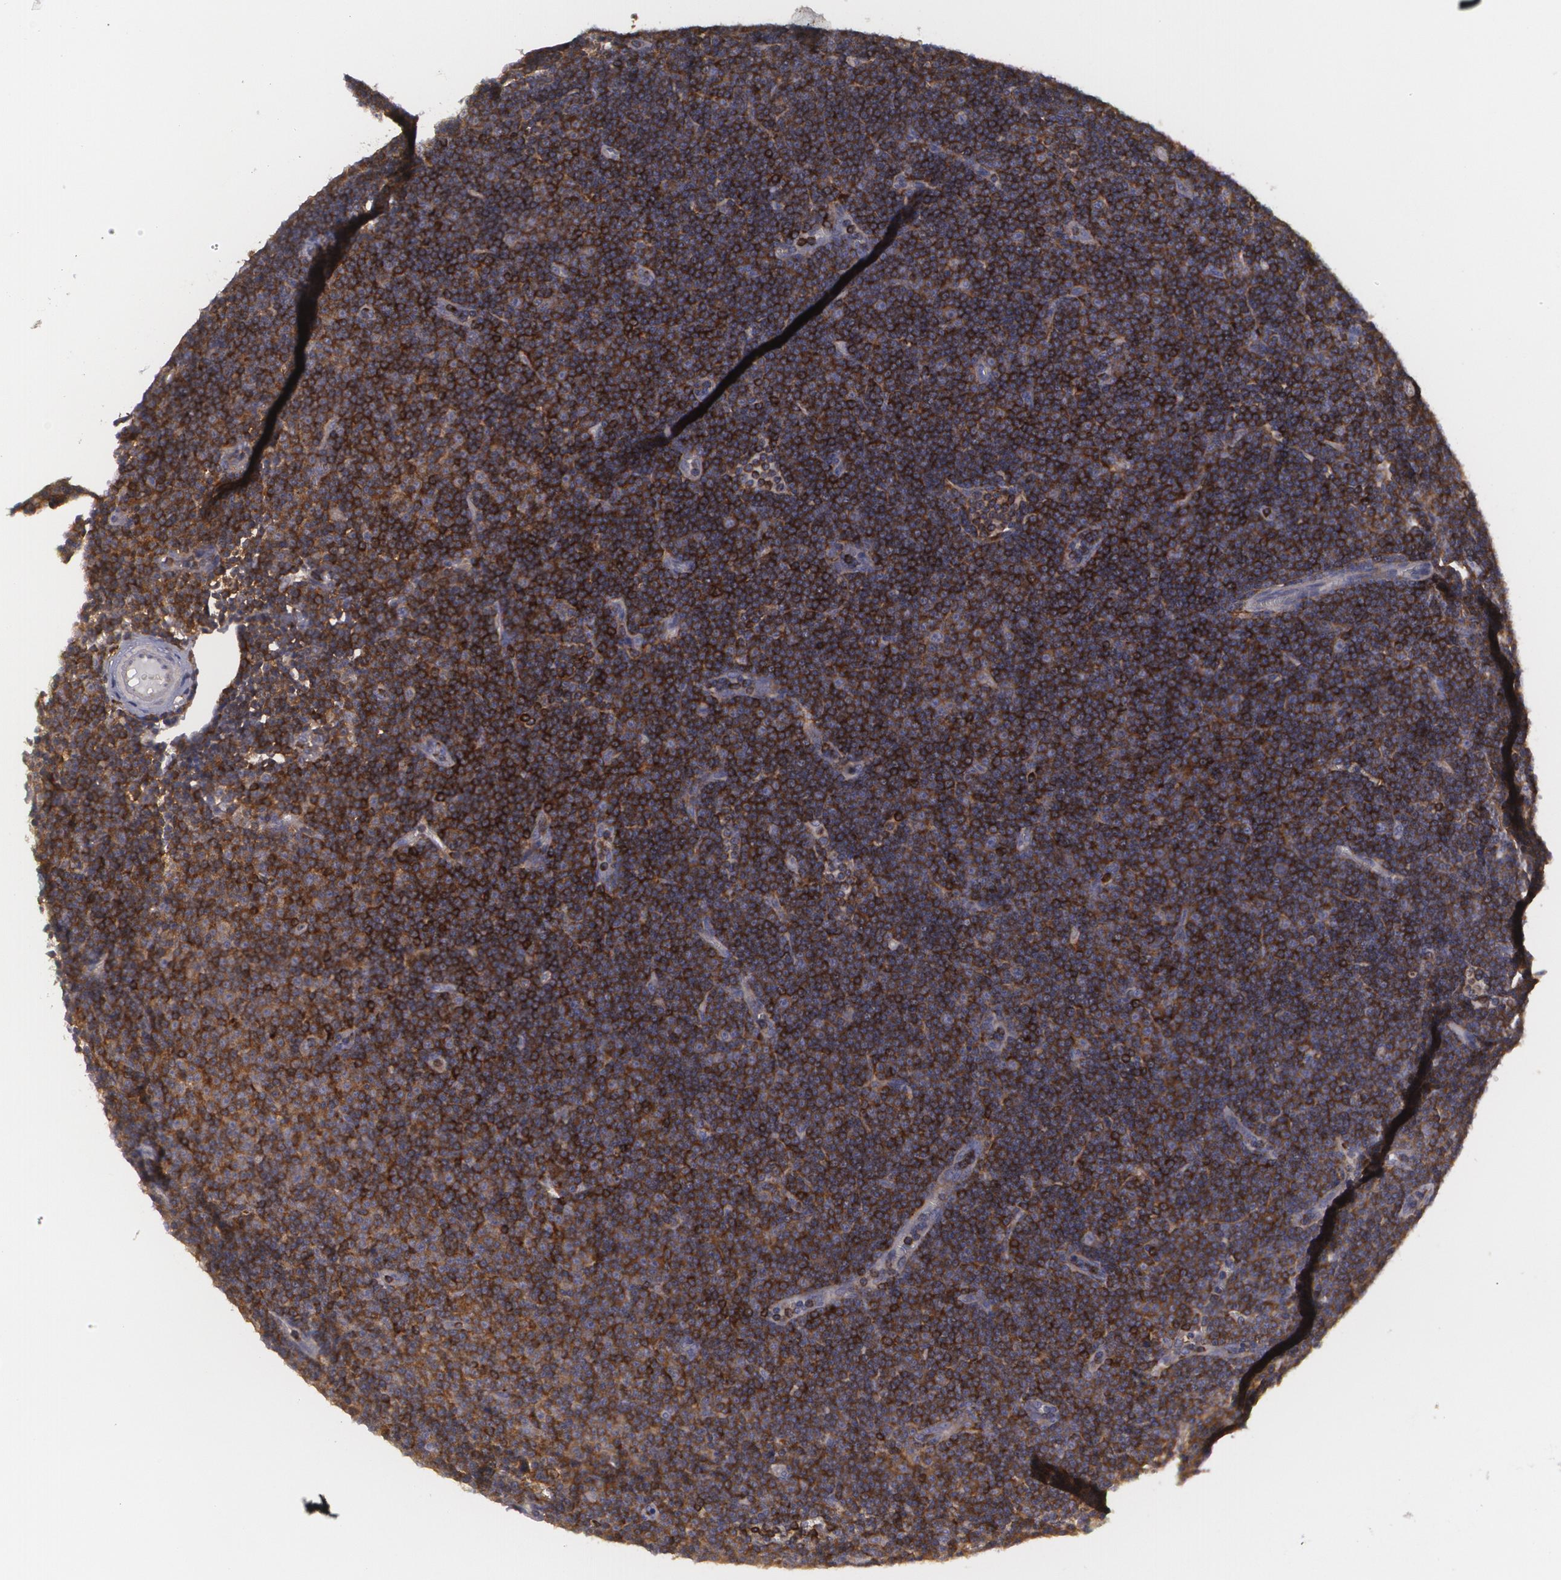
{"staining": {"intensity": "strong", "quantity": ">75%", "location": "cytoplasmic/membranous"}, "tissue": "lymphoma", "cell_type": "Tumor cells", "image_type": "cancer", "snomed": [{"axis": "morphology", "description": "Malignant lymphoma, non-Hodgkin's type, Low grade"}, {"axis": "topography", "description": "Lymph node"}], "caption": "A histopathology image of human malignant lymphoma, non-Hodgkin's type (low-grade) stained for a protein reveals strong cytoplasmic/membranous brown staining in tumor cells.", "gene": "BIN1", "patient": {"sex": "male", "age": 57}}